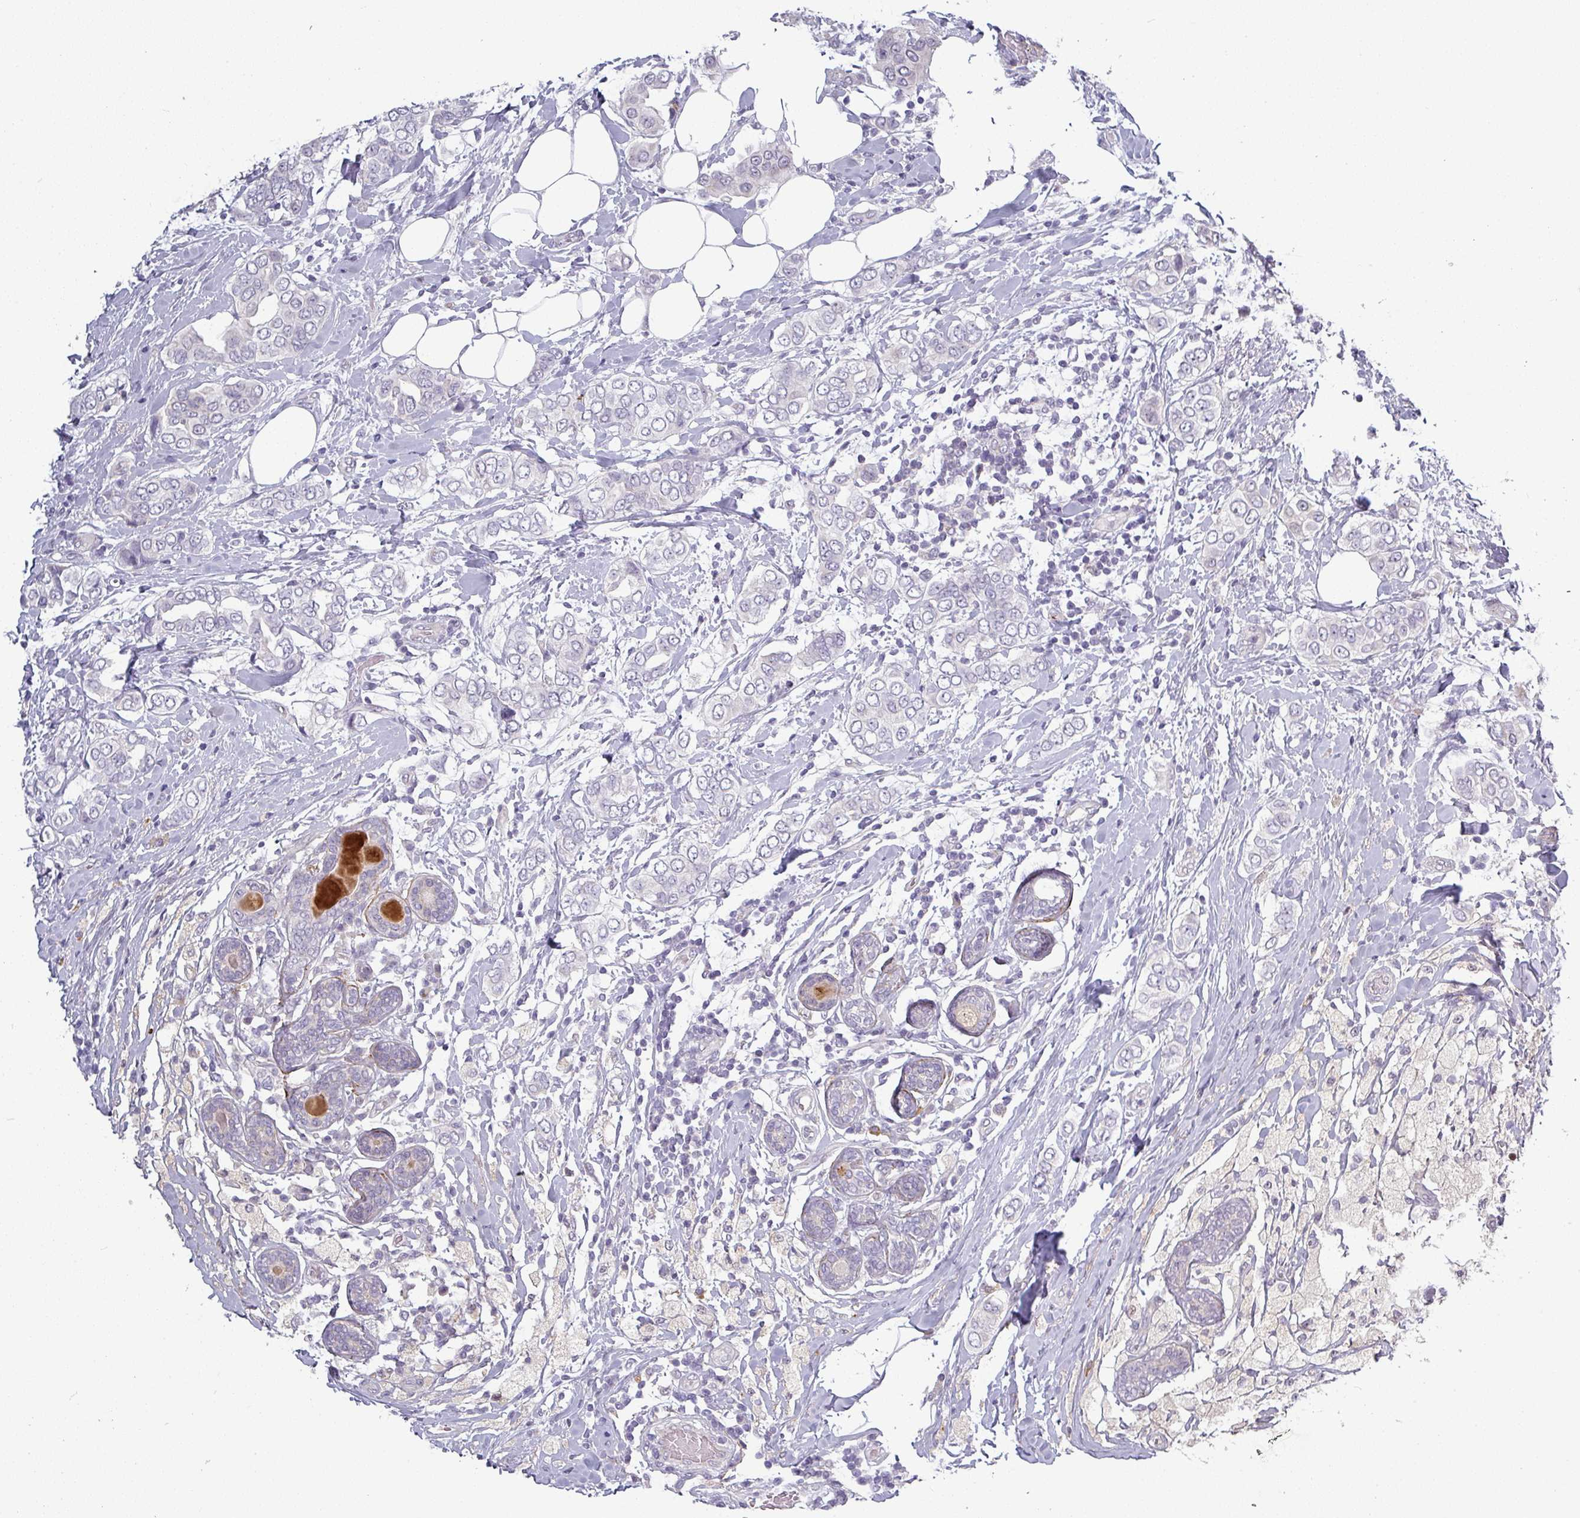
{"staining": {"intensity": "negative", "quantity": "none", "location": "none"}, "tissue": "breast cancer", "cell_type": "Tumor cells", "image_type": "cancer", "snomed": [{"axis": "morphology", "description": "Lobular carcinoma"}, {"axis": "topography", "description": "Breast"}], "caption": "Tumor cells are negative for brown protein staining in breast cancer.", "gene": "C2orf16", "patient": {"sex": "female", "age": 51}}